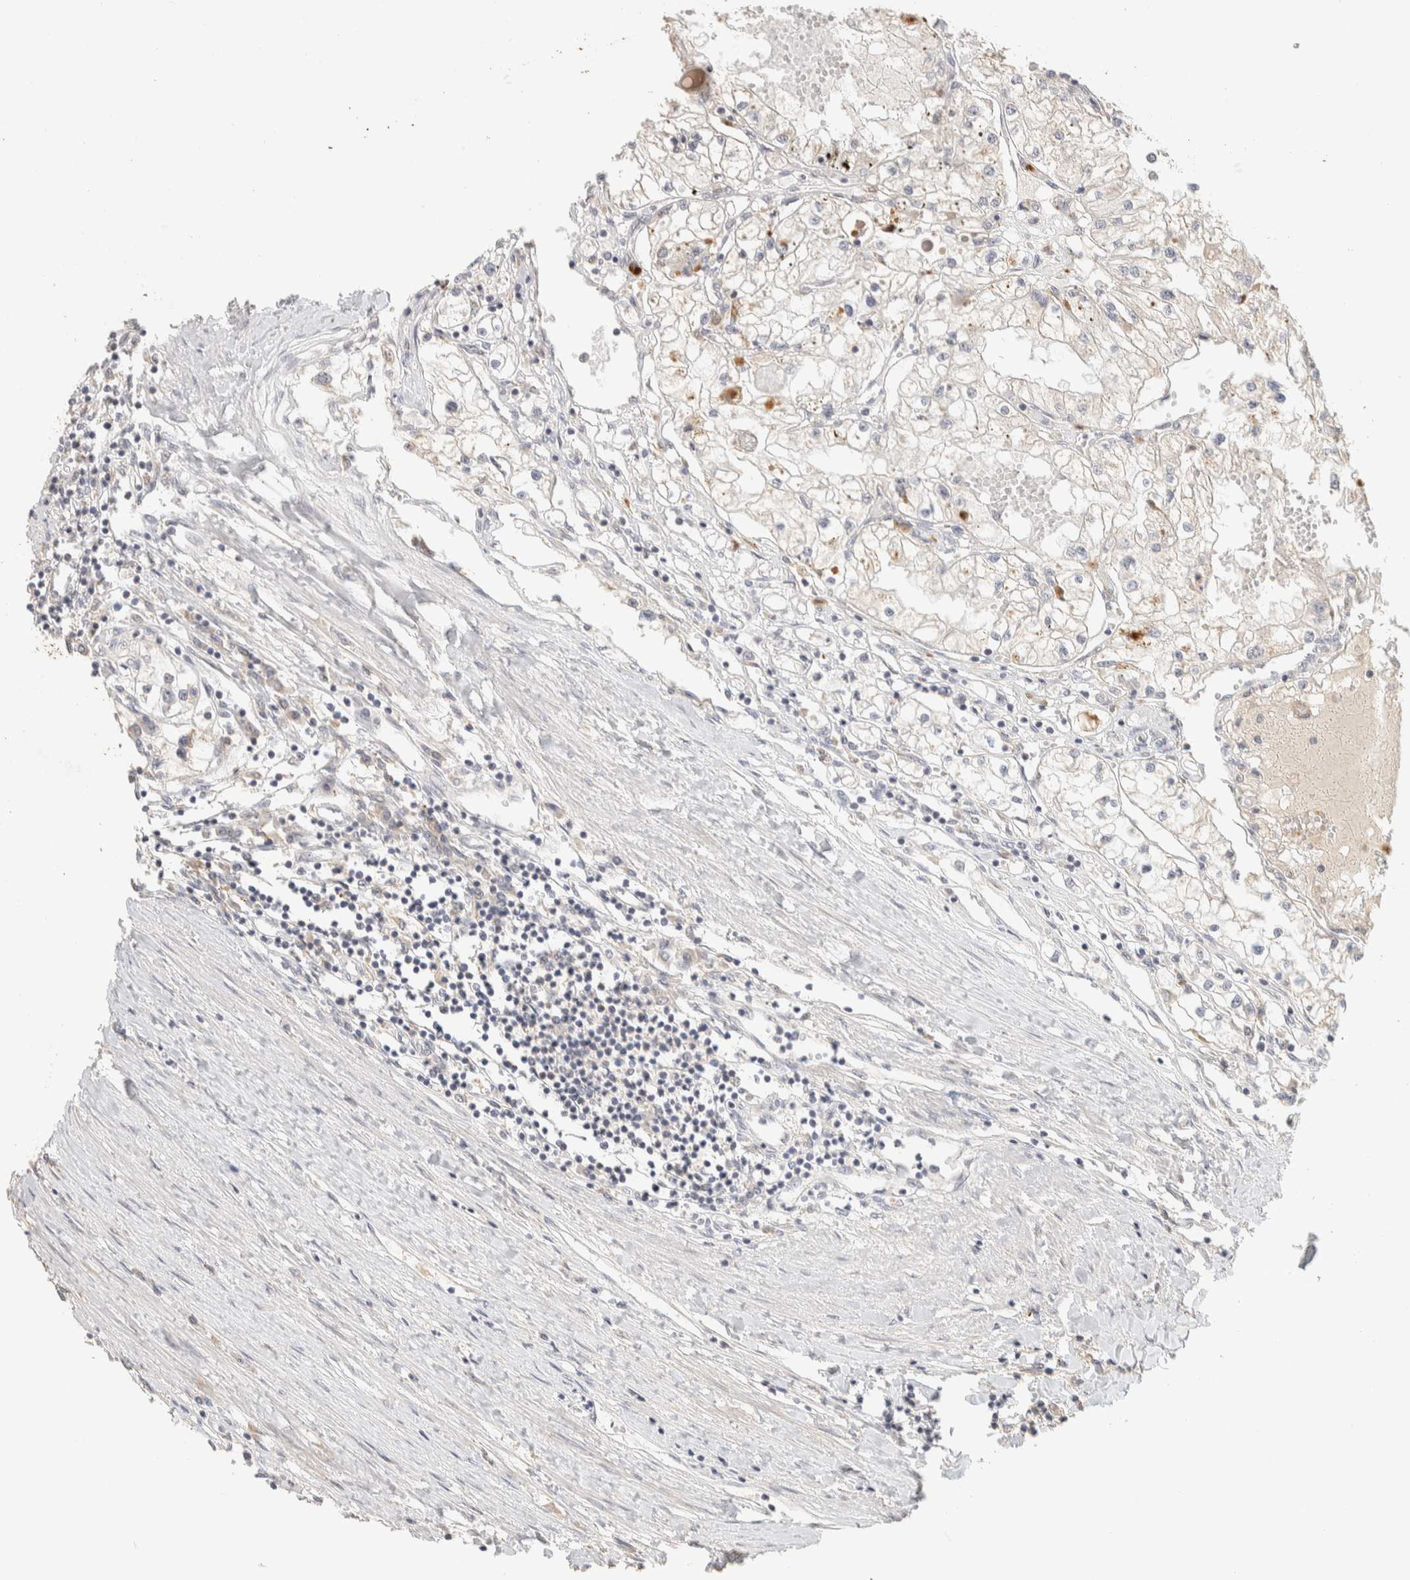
{"staining": {"intensity": "negative", "quantity": "none", "location": "none"}, "tissue": "renal cancer", "cell_type": "Tumor cells", "image_type": "cancer", "snomed": [{"axis": "morphology", "description": "Adenocarcinoma, NOS"}, {"axis": "topography", "description": "Kidney"}], "caption": "Immunohistochemistry (IHC) image of neoplastic tissue: human renal adenocarcinoma stained with DAB (3,3'-diaminobenzidine) exhibits no significant protein staining in tumor cells.", "gene": "ITPA", "patient": {"sex": "male", "age": 68}}